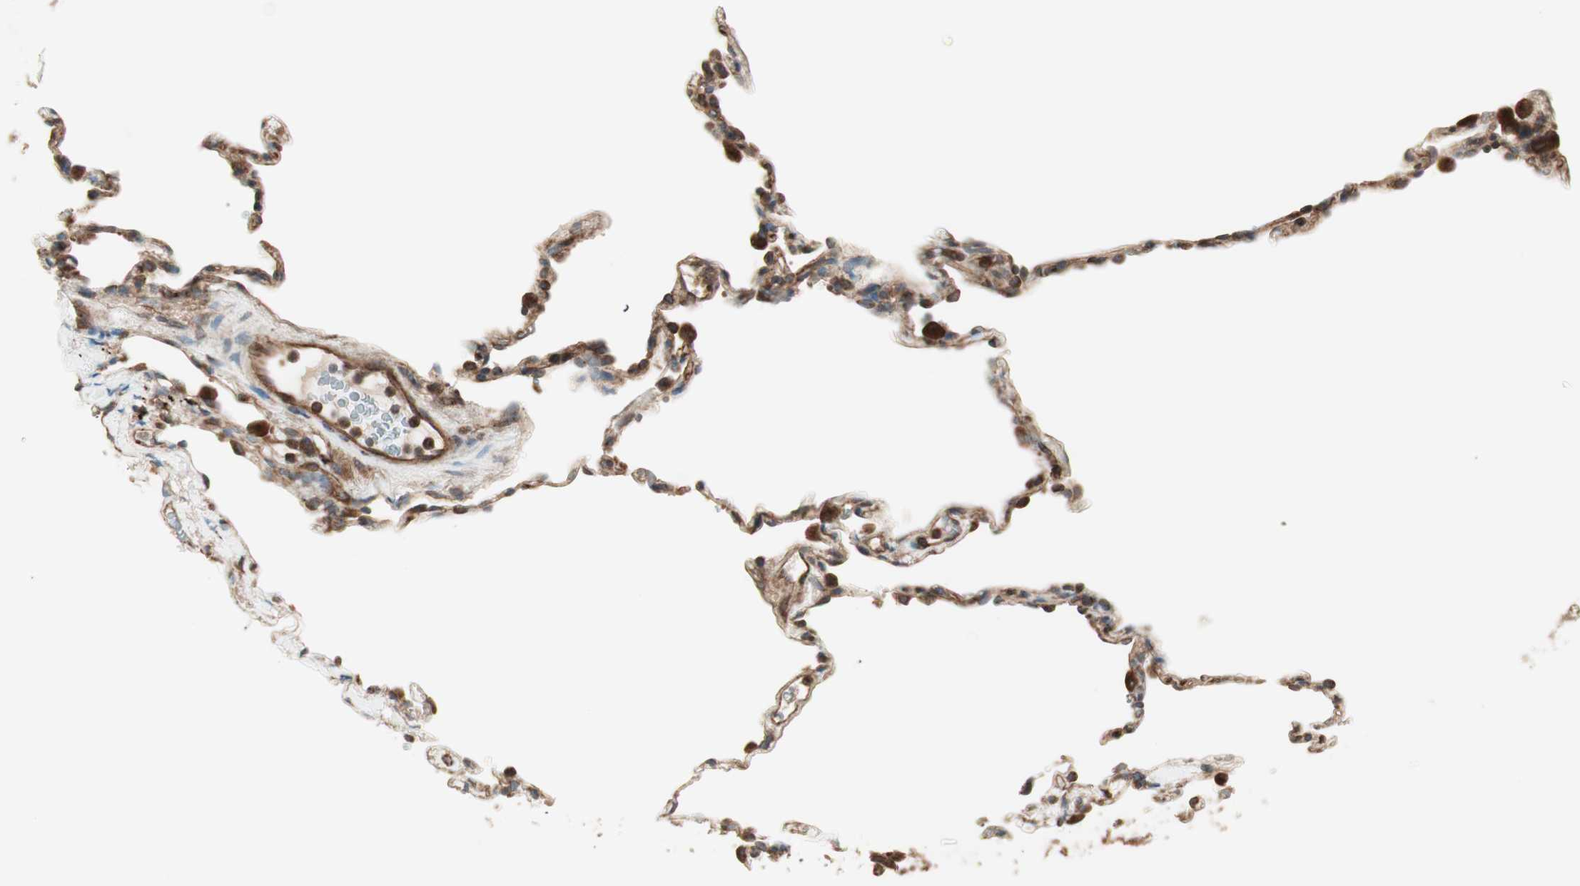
{"staining": {"intensity": "strong", "quantity": ">75%", "location": "cytoplasmic/membranous"}, "tissue": "lung", "cell_type": "Alveolar cells", "image_type": "normal", "snomed": [{"axis": "morphology", "description": "Normal tissue, NOS"}, {"axis": "topography", "description": "Lung"}], "caption": "The immunohistochemical stain highlights strong cytoplasmic/membranous positivity in alveolar cells of benign lung. The staining was performed using DAB (3,3'-diaminobenzidine) to visualize the protein expression in brown, while the nuclei were stained in blue with hematoxylin (Magnification: 20x).", "gene": "RAB5A", "patient": {"sex": "male", "age": 59}}